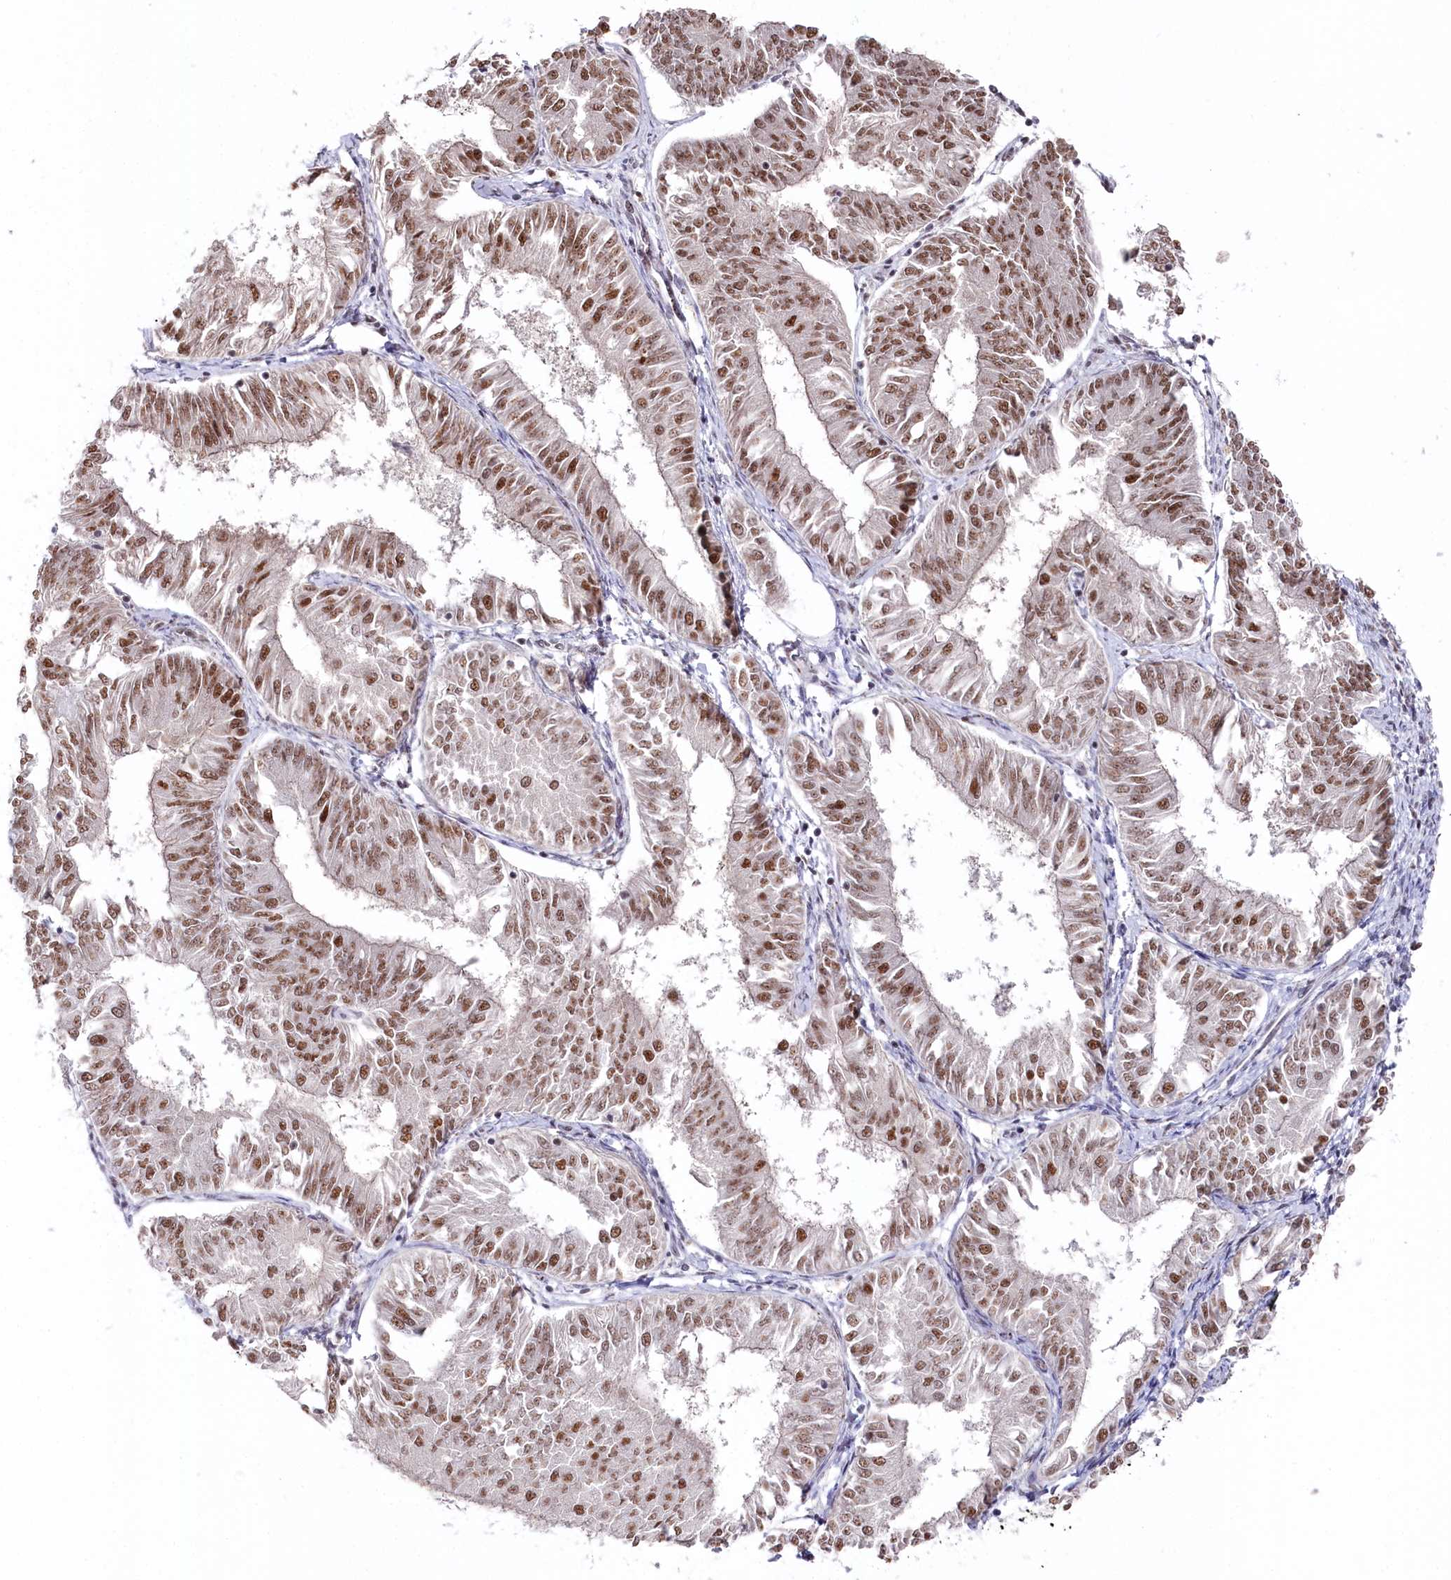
{"staining": {"intensity": "moderate", "quantity": ">75%", "location": "nuclear"}, "tissue": "endometrial cancer", "cell_type": "Tumor cells", "image_type": "cancer", "snomed": [{"axis": "morphology", "description": "Adenocarcinoma, NOS"}, {"axis": "topography", "description": "Endometrium"}], "caption": "Brown immunohistochemical staining in endometrial cancer exhibits moderate nuclear expression in about >75% of tumor cells.", "gene": "POLR2H", "patient": {"sex": "female", "age": 58}}